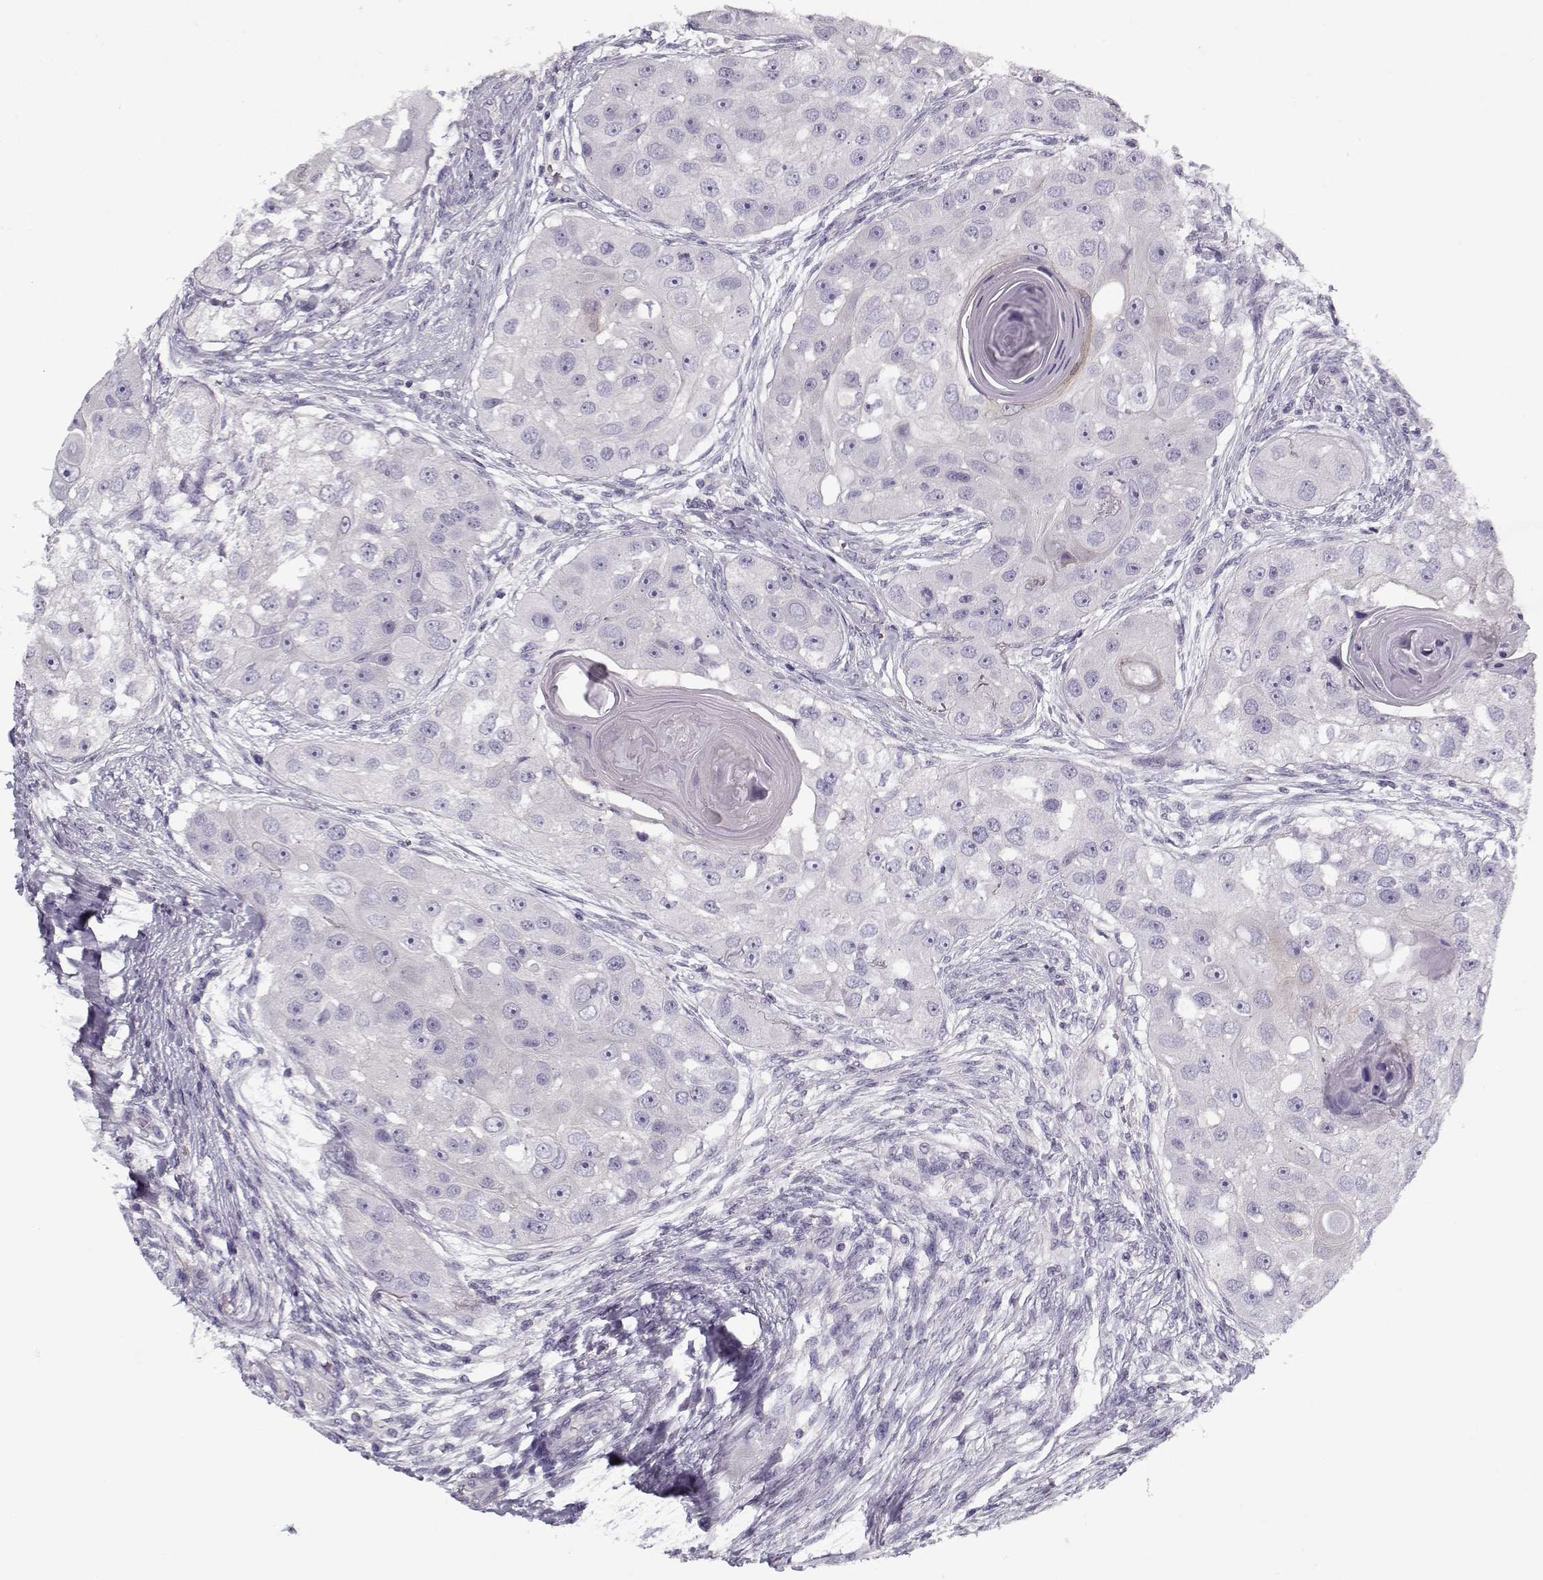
{"staining": {"intensity": "negative", "quantity": "none", "location": "none"}, "tissue": "head and neck cancer", "cell_type": "Tumor cells", "image_type": "cancer", "snomed": [{"axis": "morphology", "description": "Squamous cell carcinoma, NOS"}, {"axis": "topography", "description": "Head-Neck"}], "caption": "Immunohistochemistry (IHC) image of neoplastic tissue: human head and neck cancer stained with DAB demonstrates no significant protein expression in tumor cells. The staining is performed using DAB (3,3'-diaminobenzidine) brown chromogen with nuclei counter-stained in using hematoxylin.", "gene": "CCDC136", "patient": {"sex": "male", "age": 51}}